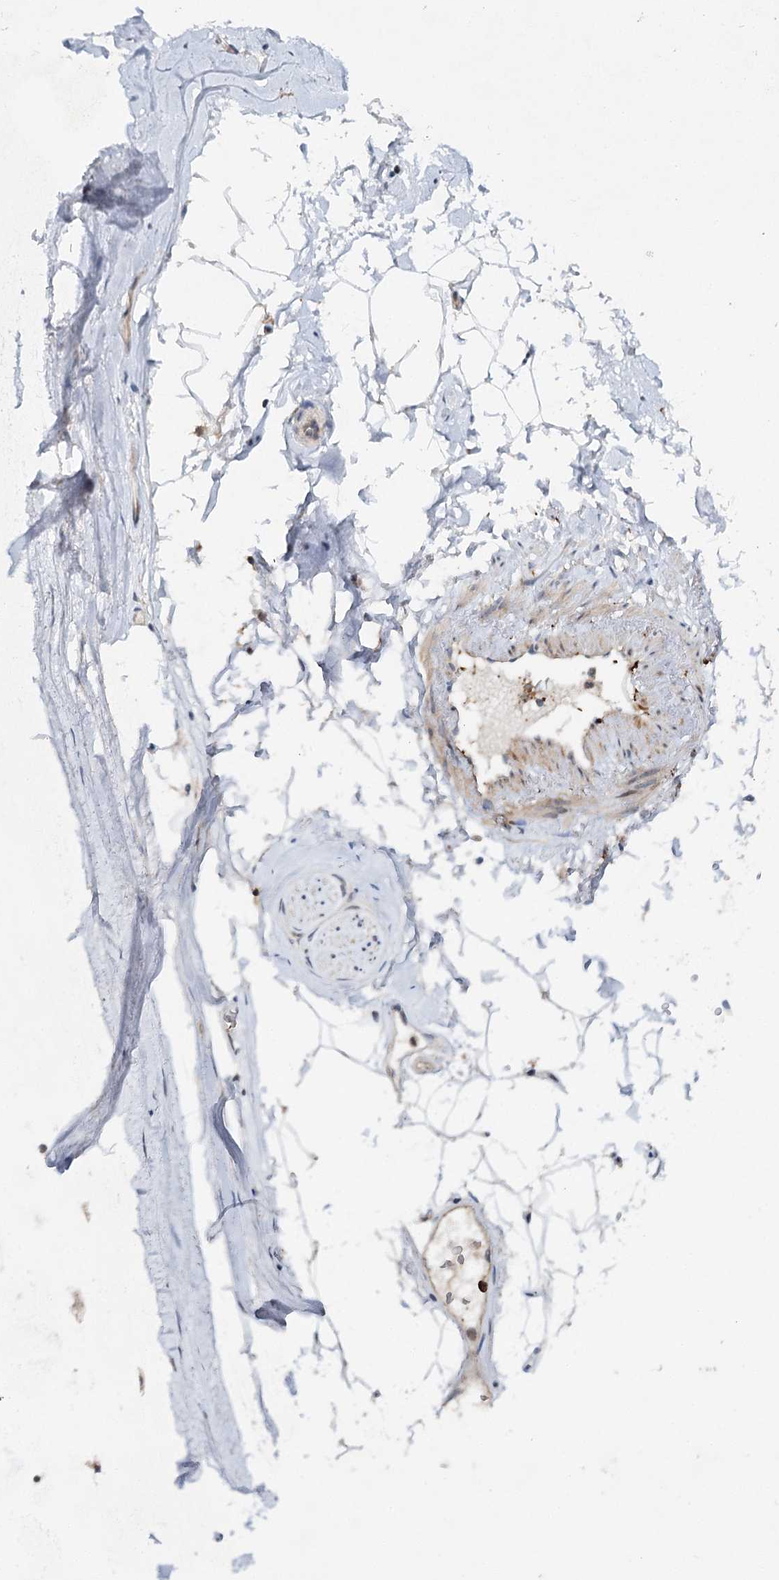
{"staining": {"intensity": "negative", "quantity": "none", "location": "none"}, "tissue": "adipose tissue", "cell_type": "Adipocytes", "image_type": "normal", "snomed": [{"axis": "morphology", "description": "Normal tissue, NOS"}, {"axis": "topography", "description": "Cartilage tissue"}, {"axis": "topography", "description": "Bronchus"}], "caption": "Immunohistochemical staining of normal adipose tissue displays no significant positivity in adipocytes.", "gene": "WDR44", "patient": {"sex": "female", "age": 73}}